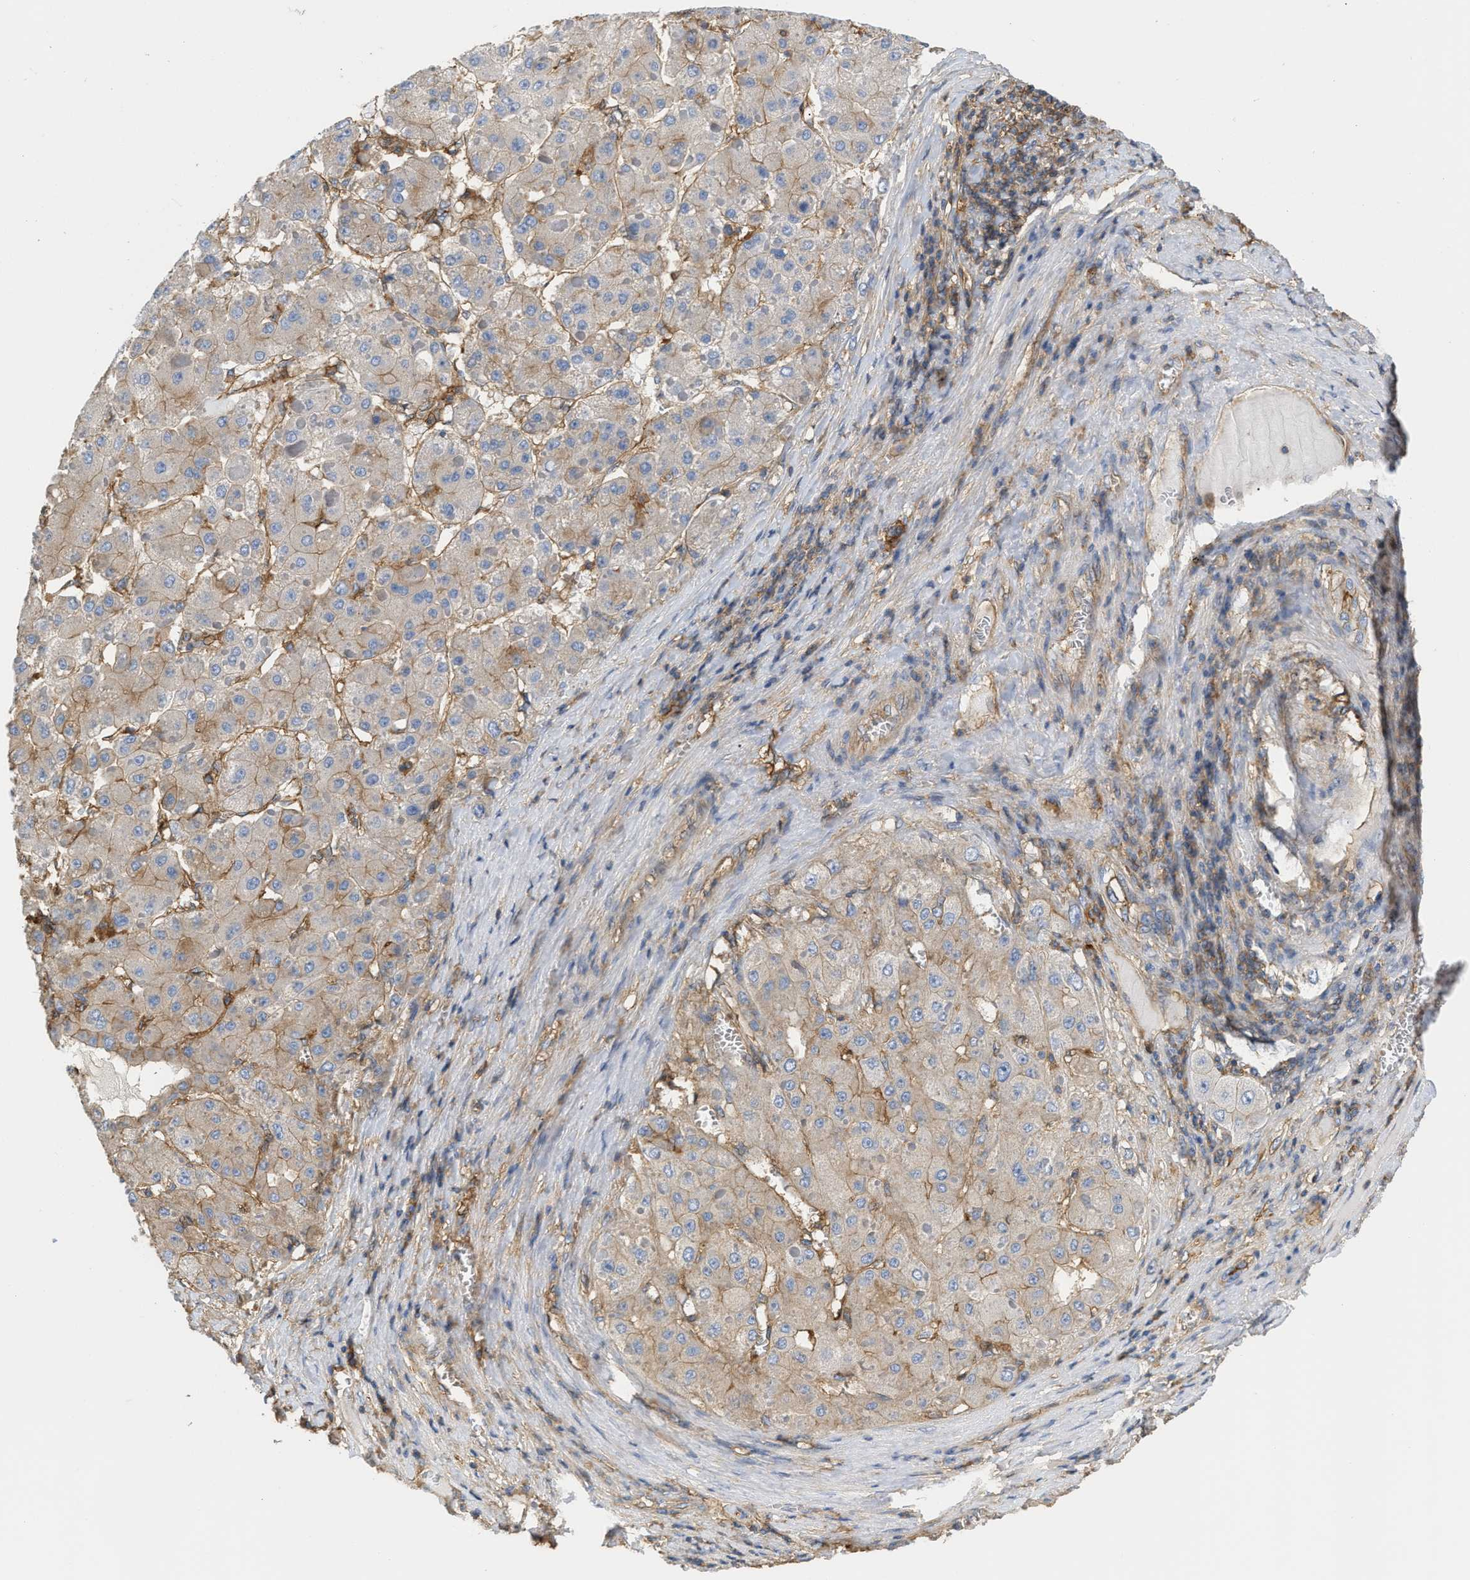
{"staining": {"intensity": "moderate", "quantity": ">75%", "location": "cytoplasmic/membranous"}, "tissue": "liver cancer", "cell_type": "Tumor cells", "image_type": "cancer", "snomed": [{"axis": "morphology", "description": "Carcinoma, Hepatocellular, NOS"}, {"axis": "topography", "description": "Liver"}], "caption": "Liver cancer stained with a brown dye displays moderate cytoplasmic/membranous positive staining in about >75% of tumor cells.", "gene": "GNB4", "patient": {"sex": "female", "age": 73}}